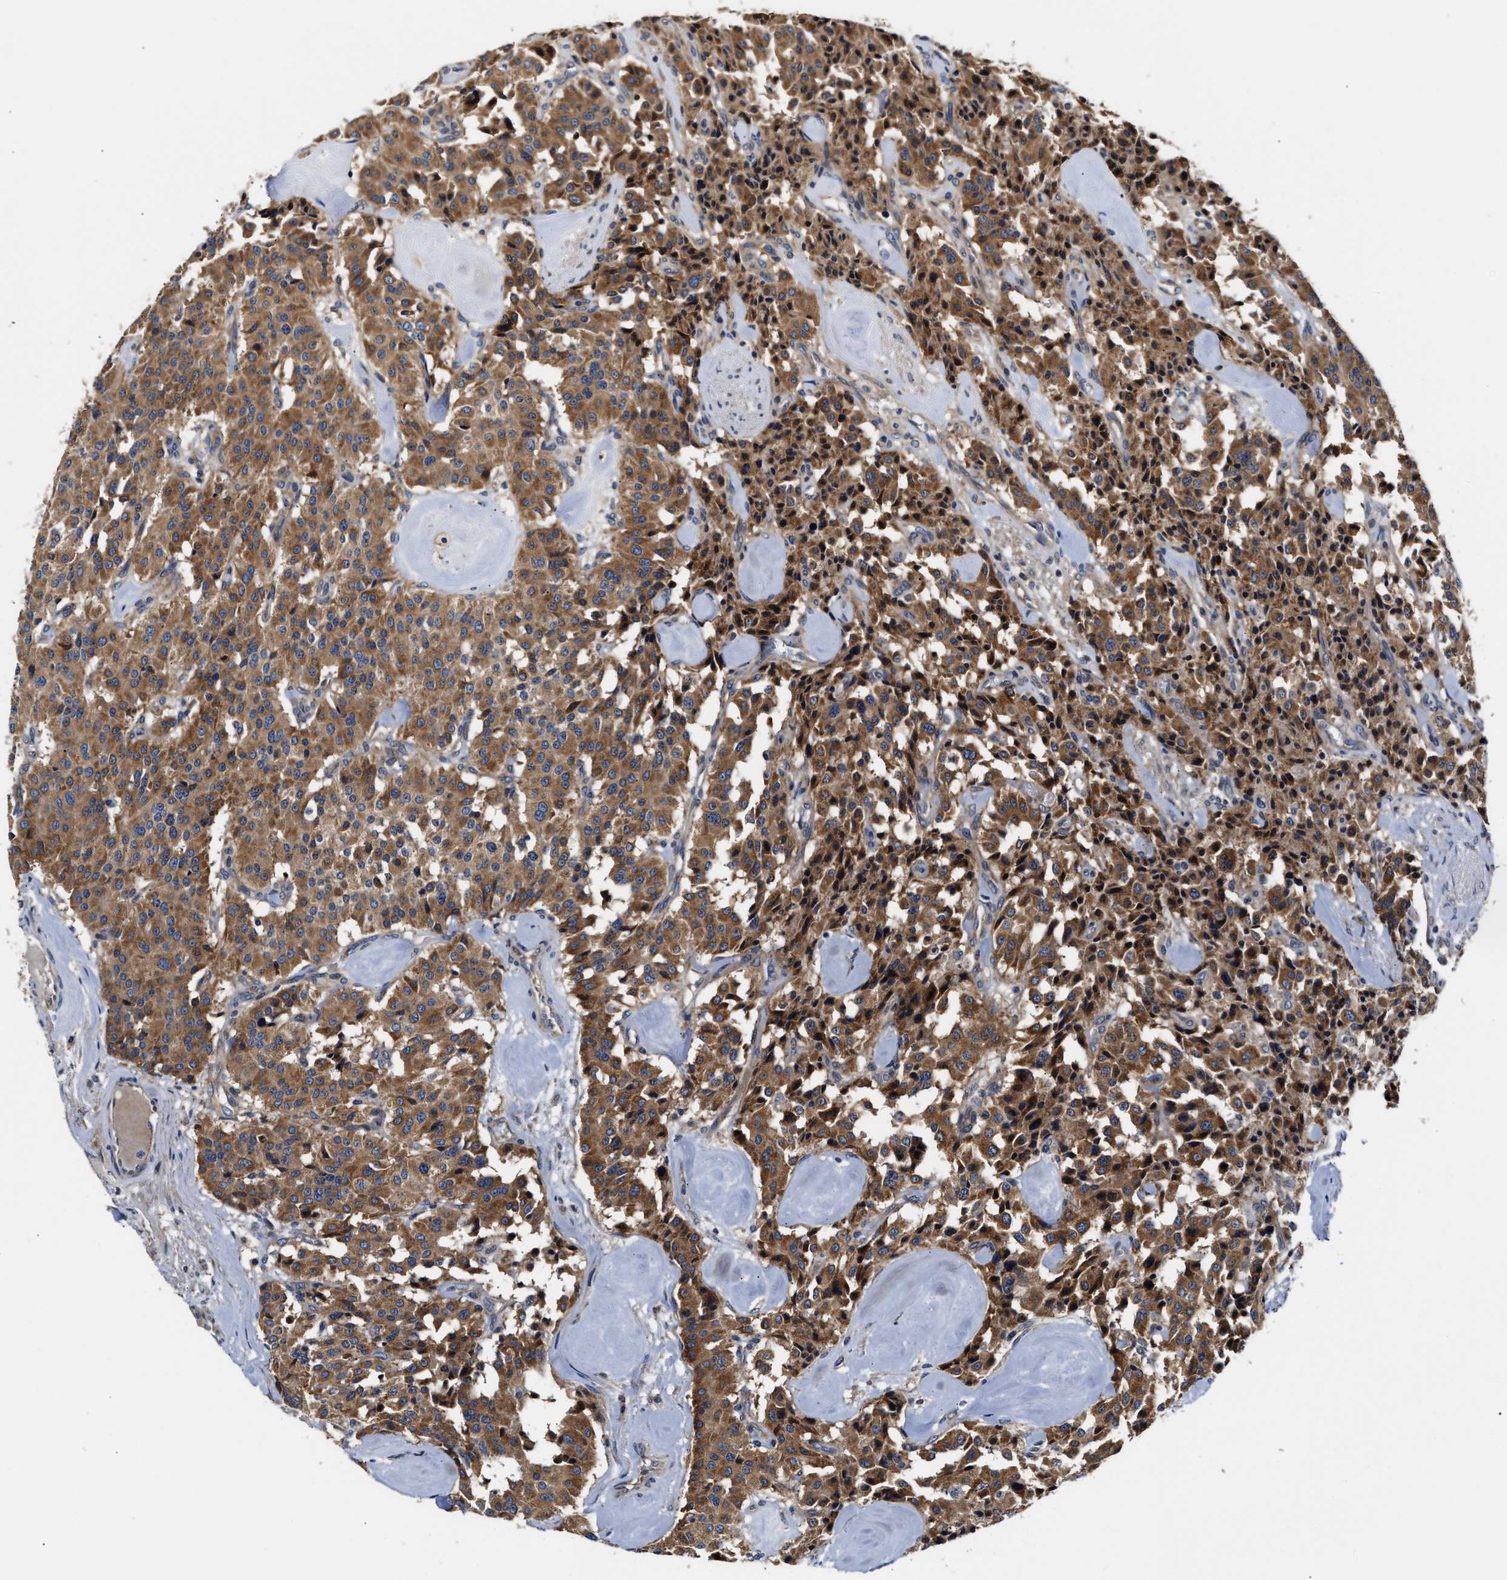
{"staining": {"intensity": "strong", "quantity": ">75%", "location": "cytoplasmic/membranous"}, "tissue": "carcinoid", "cell_type": "Tumor cells", "image_type": "cancer", "snomed": [{"axis": "morphology", "description": "Carcinoid, malignant, NOS"}, {"axis": "topography", "description": "Lung"}], "caption": "Protein staining by immunohistochemistry (IHC) demonstrates strong cytoplasmic/membranous positivity in approximately >75% of tumor cells in malignant carcinoid.", "gene": "TEX2", "patient": {"sex": "male", "age": 30}}